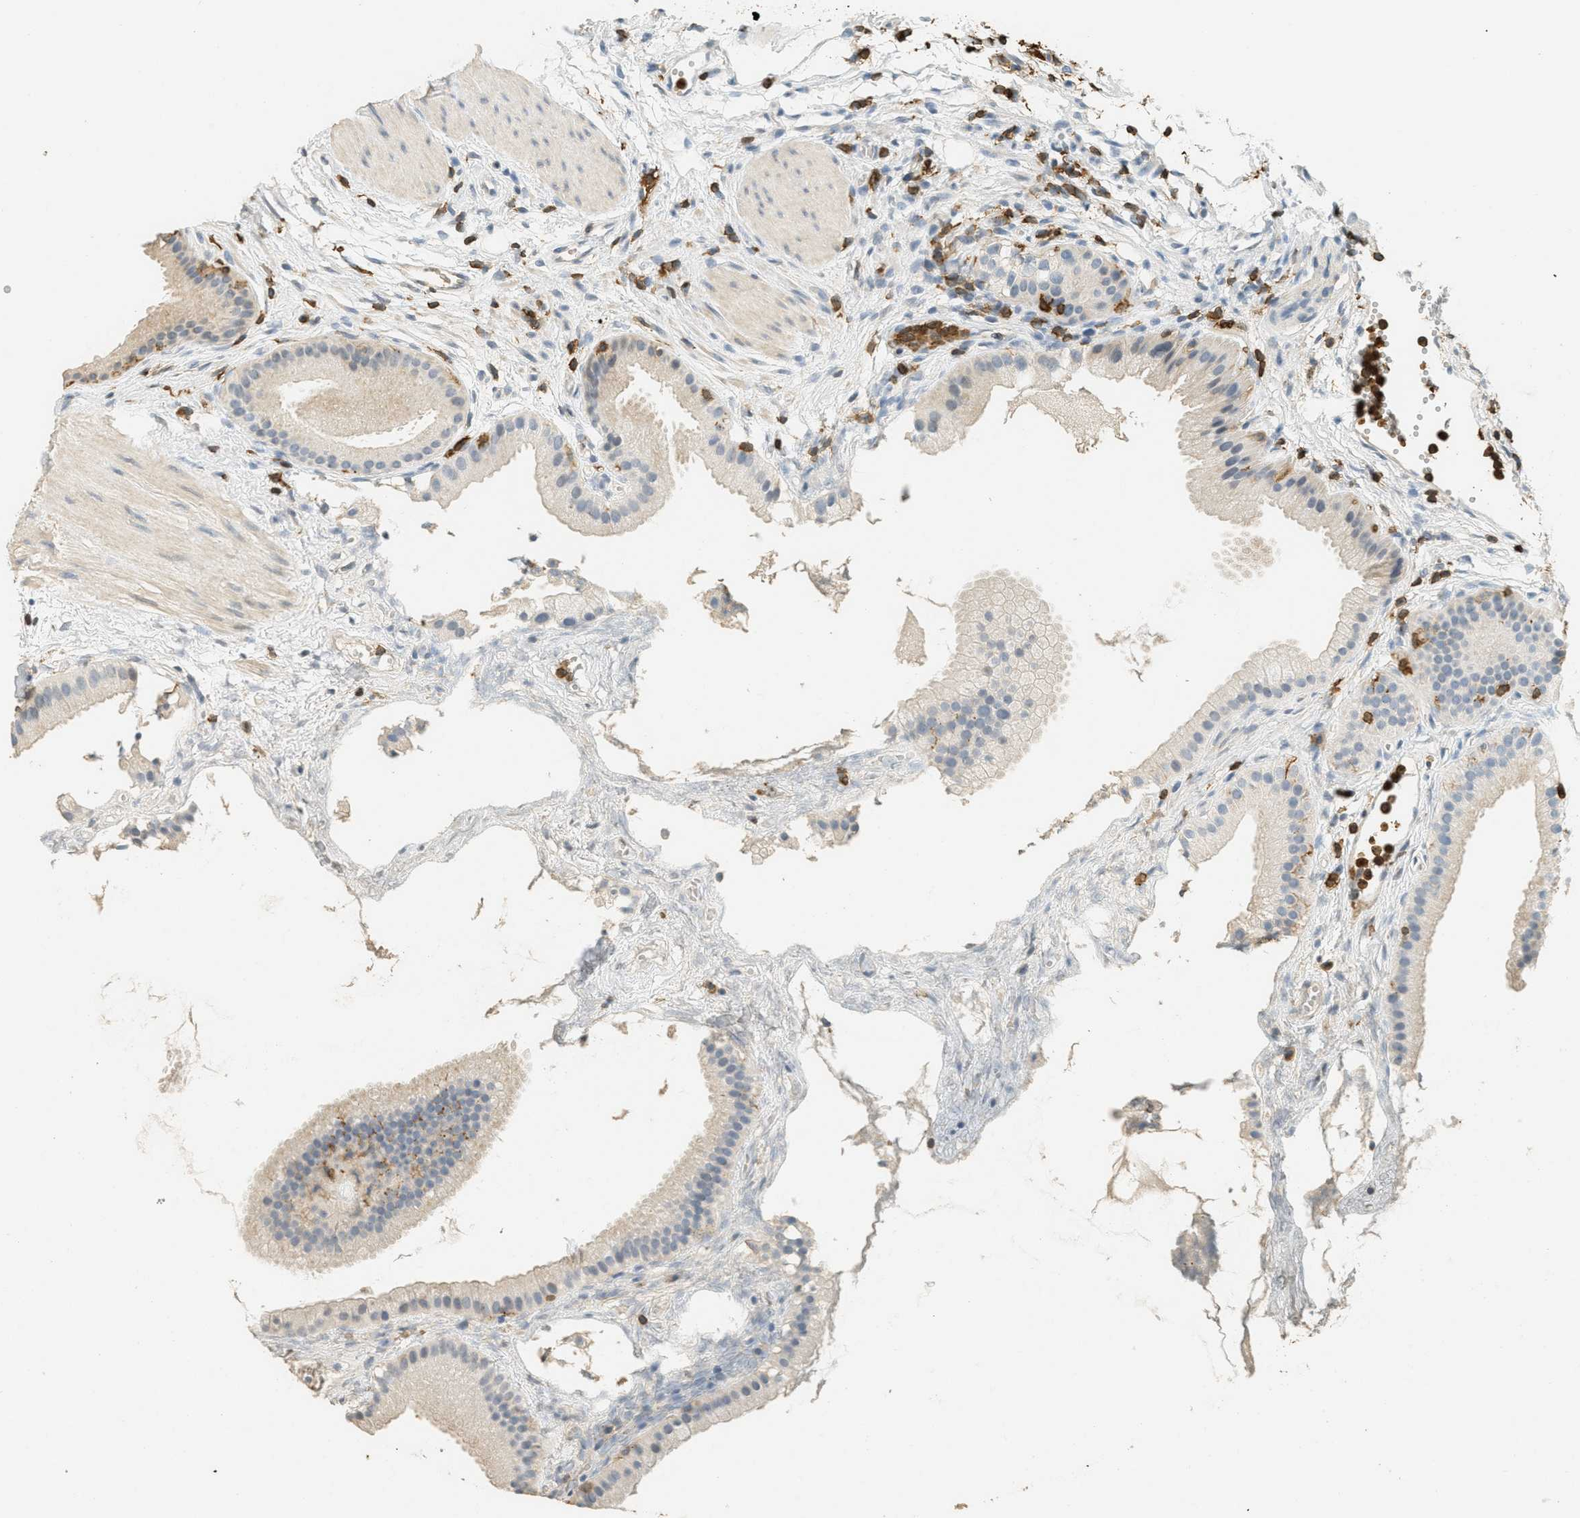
{"staining": {"intensity": "negative", "quantity": "none", "location": "none"}, "tissue": "gallbladder", "cell_type": "Glandular cells", "image_type": "normal", "snomed": [{"axis": "morphology", "description": "Normal tissue, NOS"}, {"axis": "topography", "description": "Gallbladder"}], "caption": "This image is of normal gallbladder stained with immunohistochemistry (IHC) to label a protein in brown with the nuclei are counter-stained blue. There is no positivity in glandular cells.", "gene": "LSP1", "patient": {"sex": "female", "age": 64}}